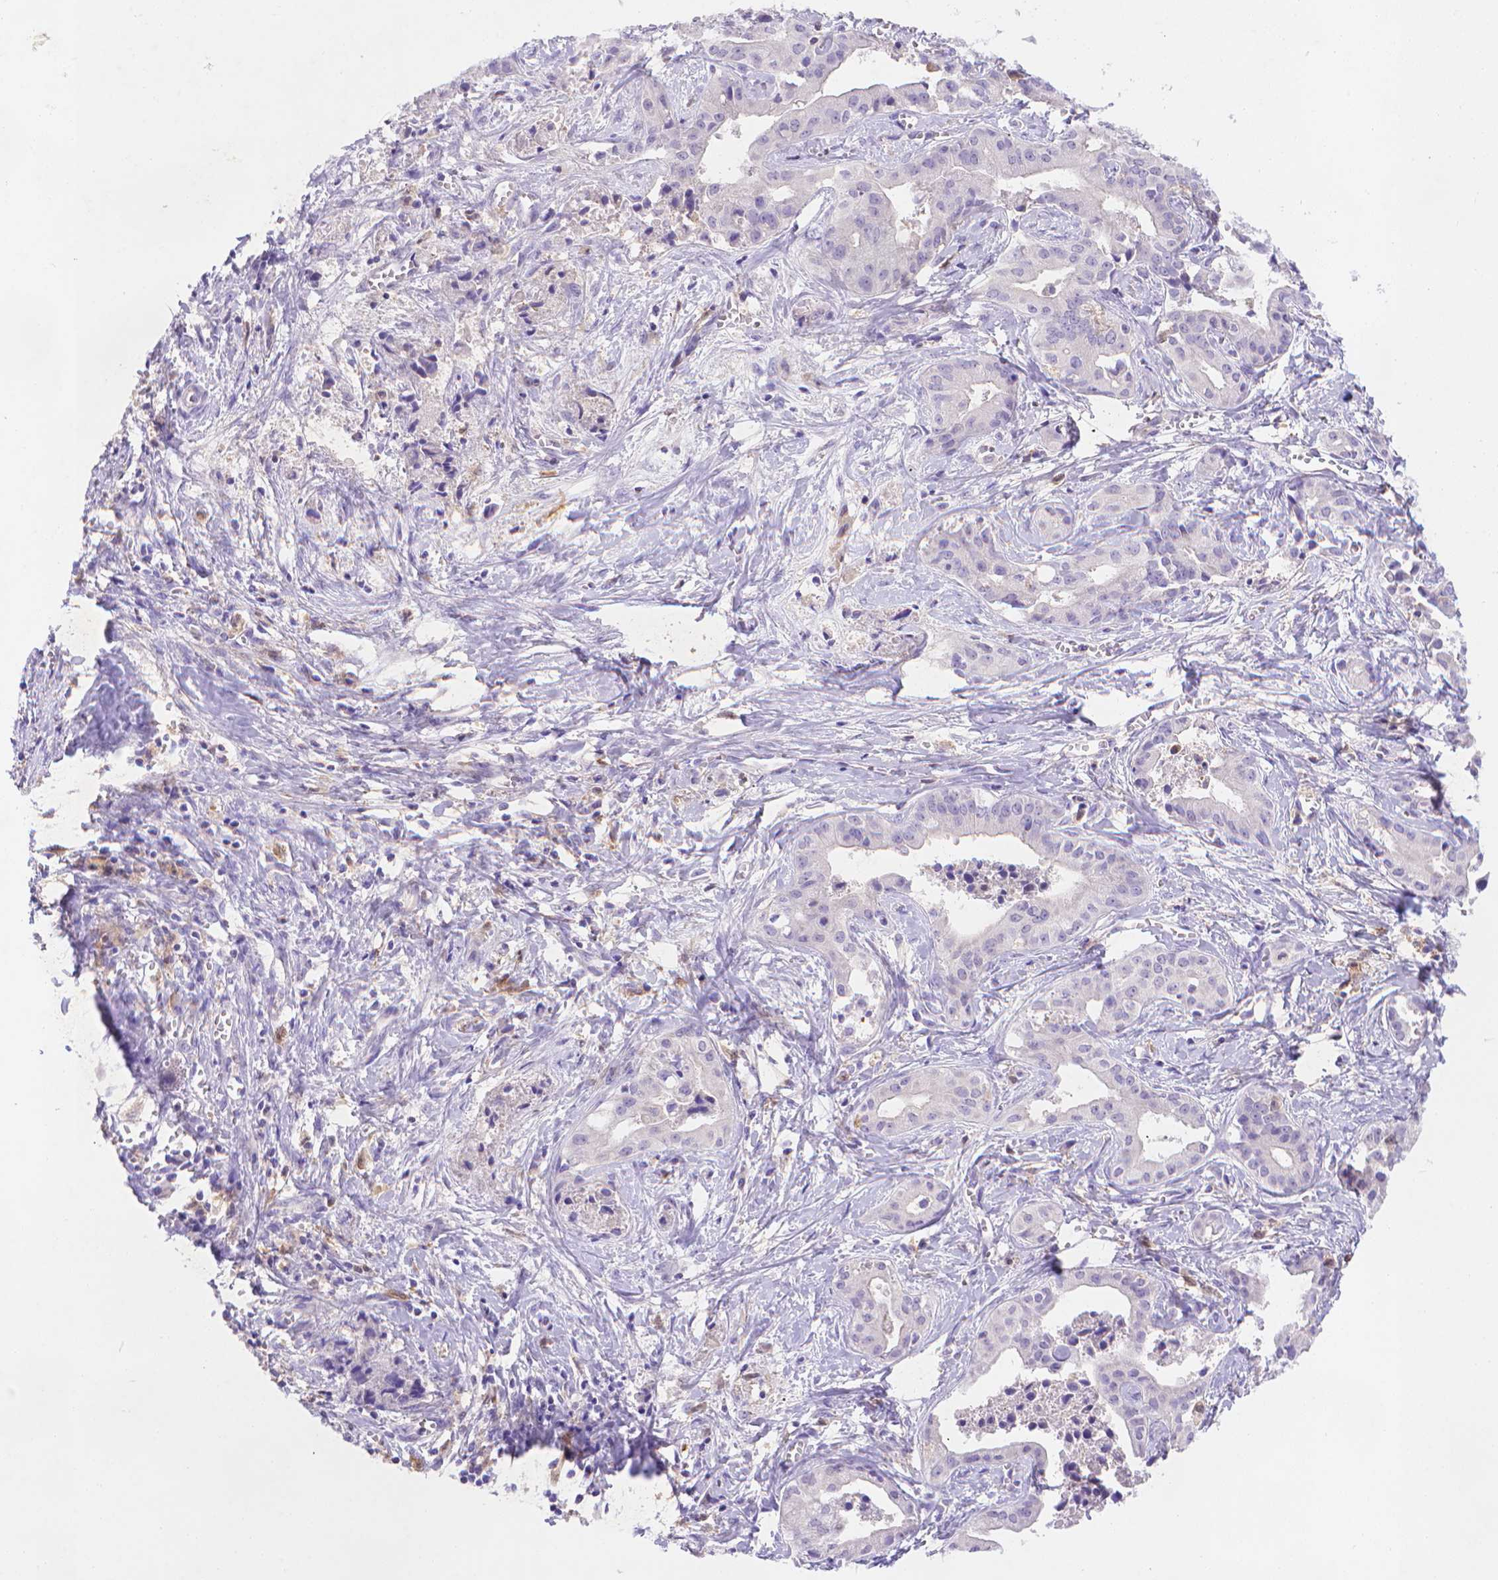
{"staining": {"intensity": "negative", "quantity": "none", "location": "none"}, "tissue": "liver cancer", "cell_type": "Tumor cells", "image_type": "cancer", "snomed": [{"axis": "morphology", "description": "Cholangiocarcinoma"}, {"axis": "topography", "description": "Liver"}], "caption": "The photomicrograph displays no significant positivity in tumor cells of liver cancer (cholangiocarcinoma).", "gene": "FGD2", "patient": {"sex": "female", "age": 65}}